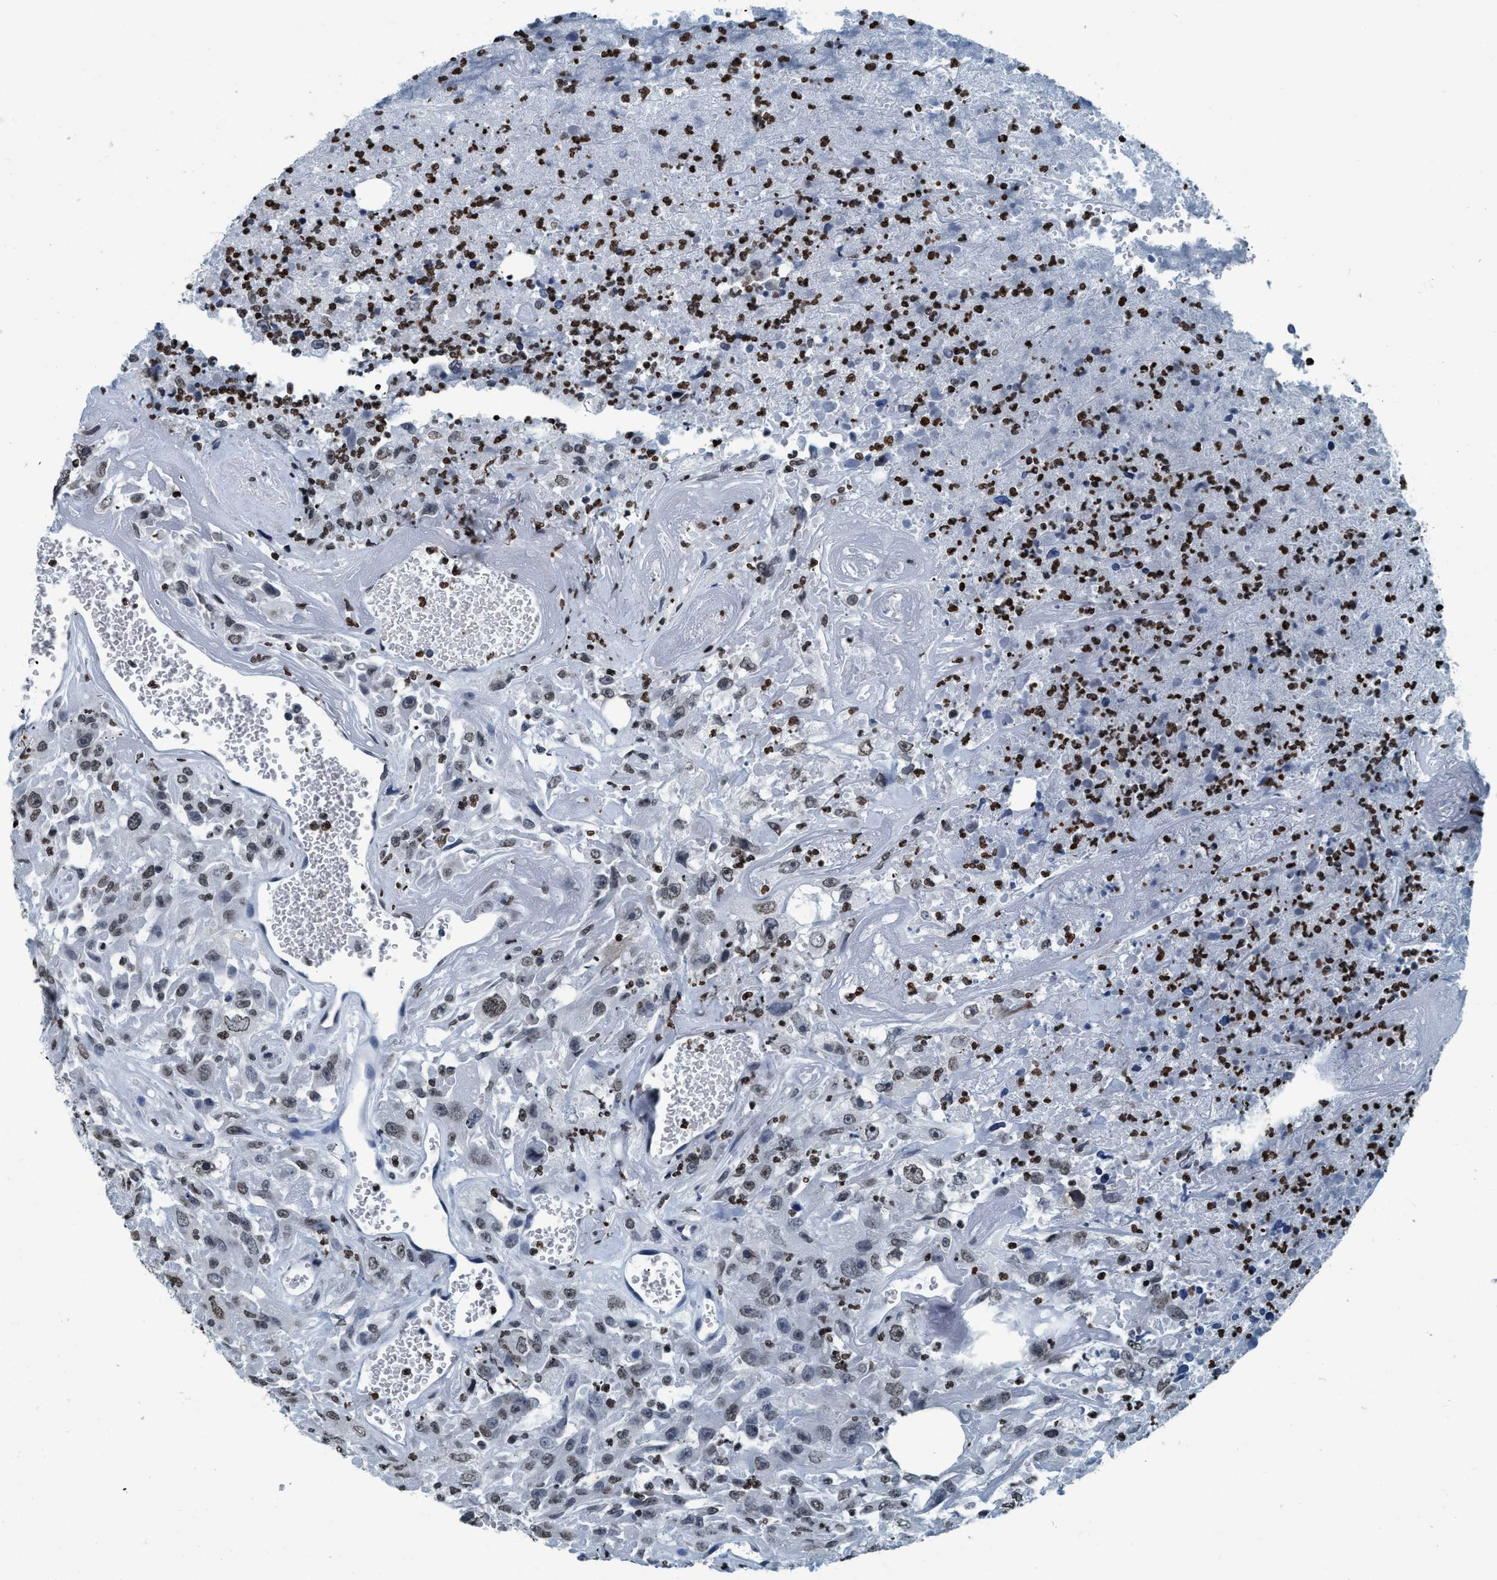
{"staining": {"intensity": "weak", "quantity": "25%-75%", "location": "nuclear"}, "tissue": "urothelial cancer", "cell_type": "Tumor cells", "image_type": "cancer", "snomed": [{"axis": "morphology", "description": "Urothelial carcinoma, High grade"}, {"axis": "topography", "description": "Urinary bladder"}], "caption": "A micrograph showing weak nuclear positivity in about 25%-75% of tumor cells in urothelial cancer, as visualized by brown immunohistochemical staining.", "gene": "CCNE2", "patient": {"sex": "male", "age": 46}}